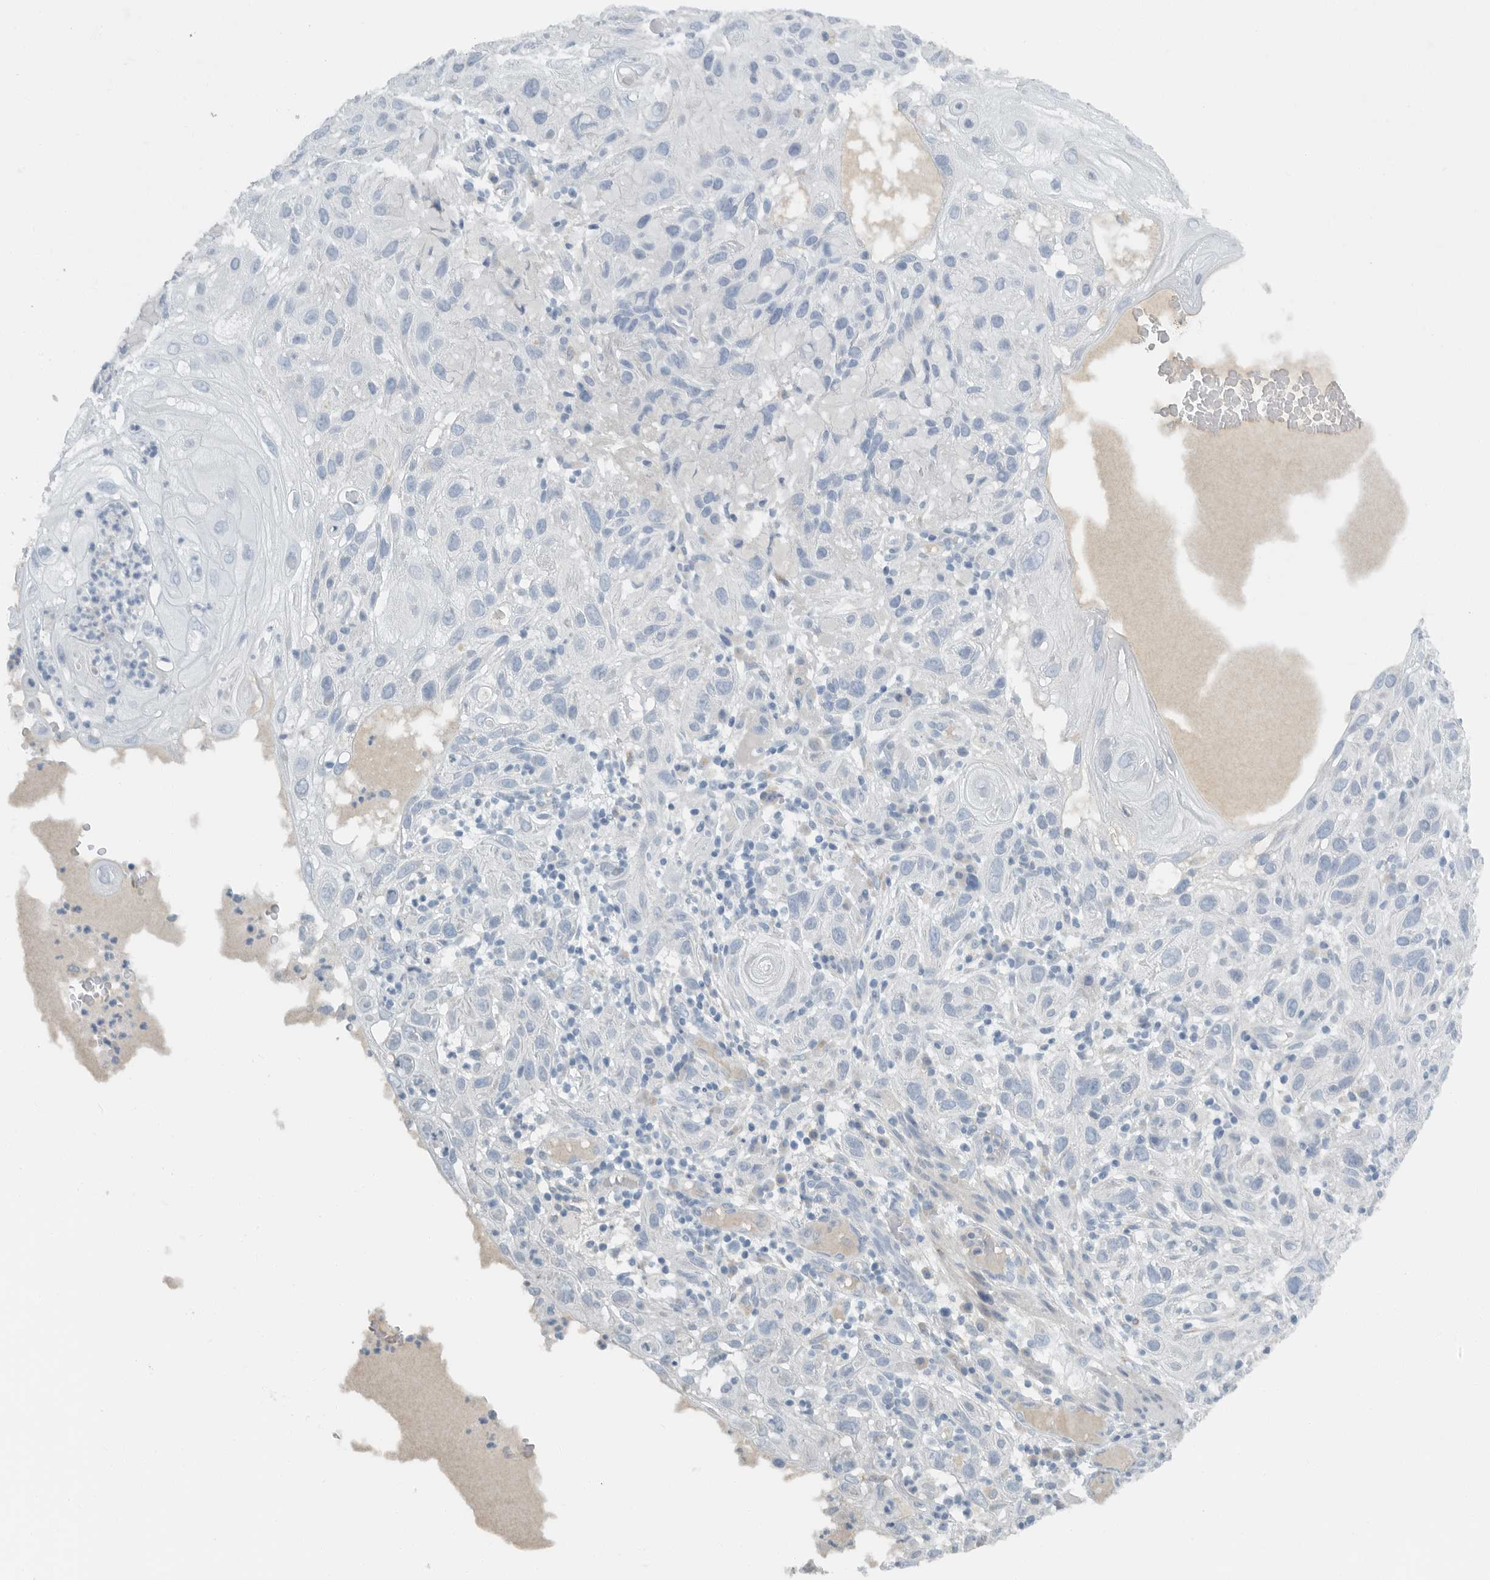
{"staining": {"intensity": "negative", "quantity": "none", "location": "none"}, "tissue": "skin cancer", "cell_type": "Tumor cells", "image_type": "cancer", "snomed": [{"axis": "morphology", "description": "Normal tissue, NOS"}, {"axis": "morphology", "description": "Squamous cell carcinoma, NOS"}, {"axis": "topography", "description": "Skin"}], "caption": "The immunohistochemistry photomicrograph has no significant staining in tumor cells of skin squamous cell carcinoma tissue.", "gene": "PAM", "patient": {"sex": "female", "age": 96}}